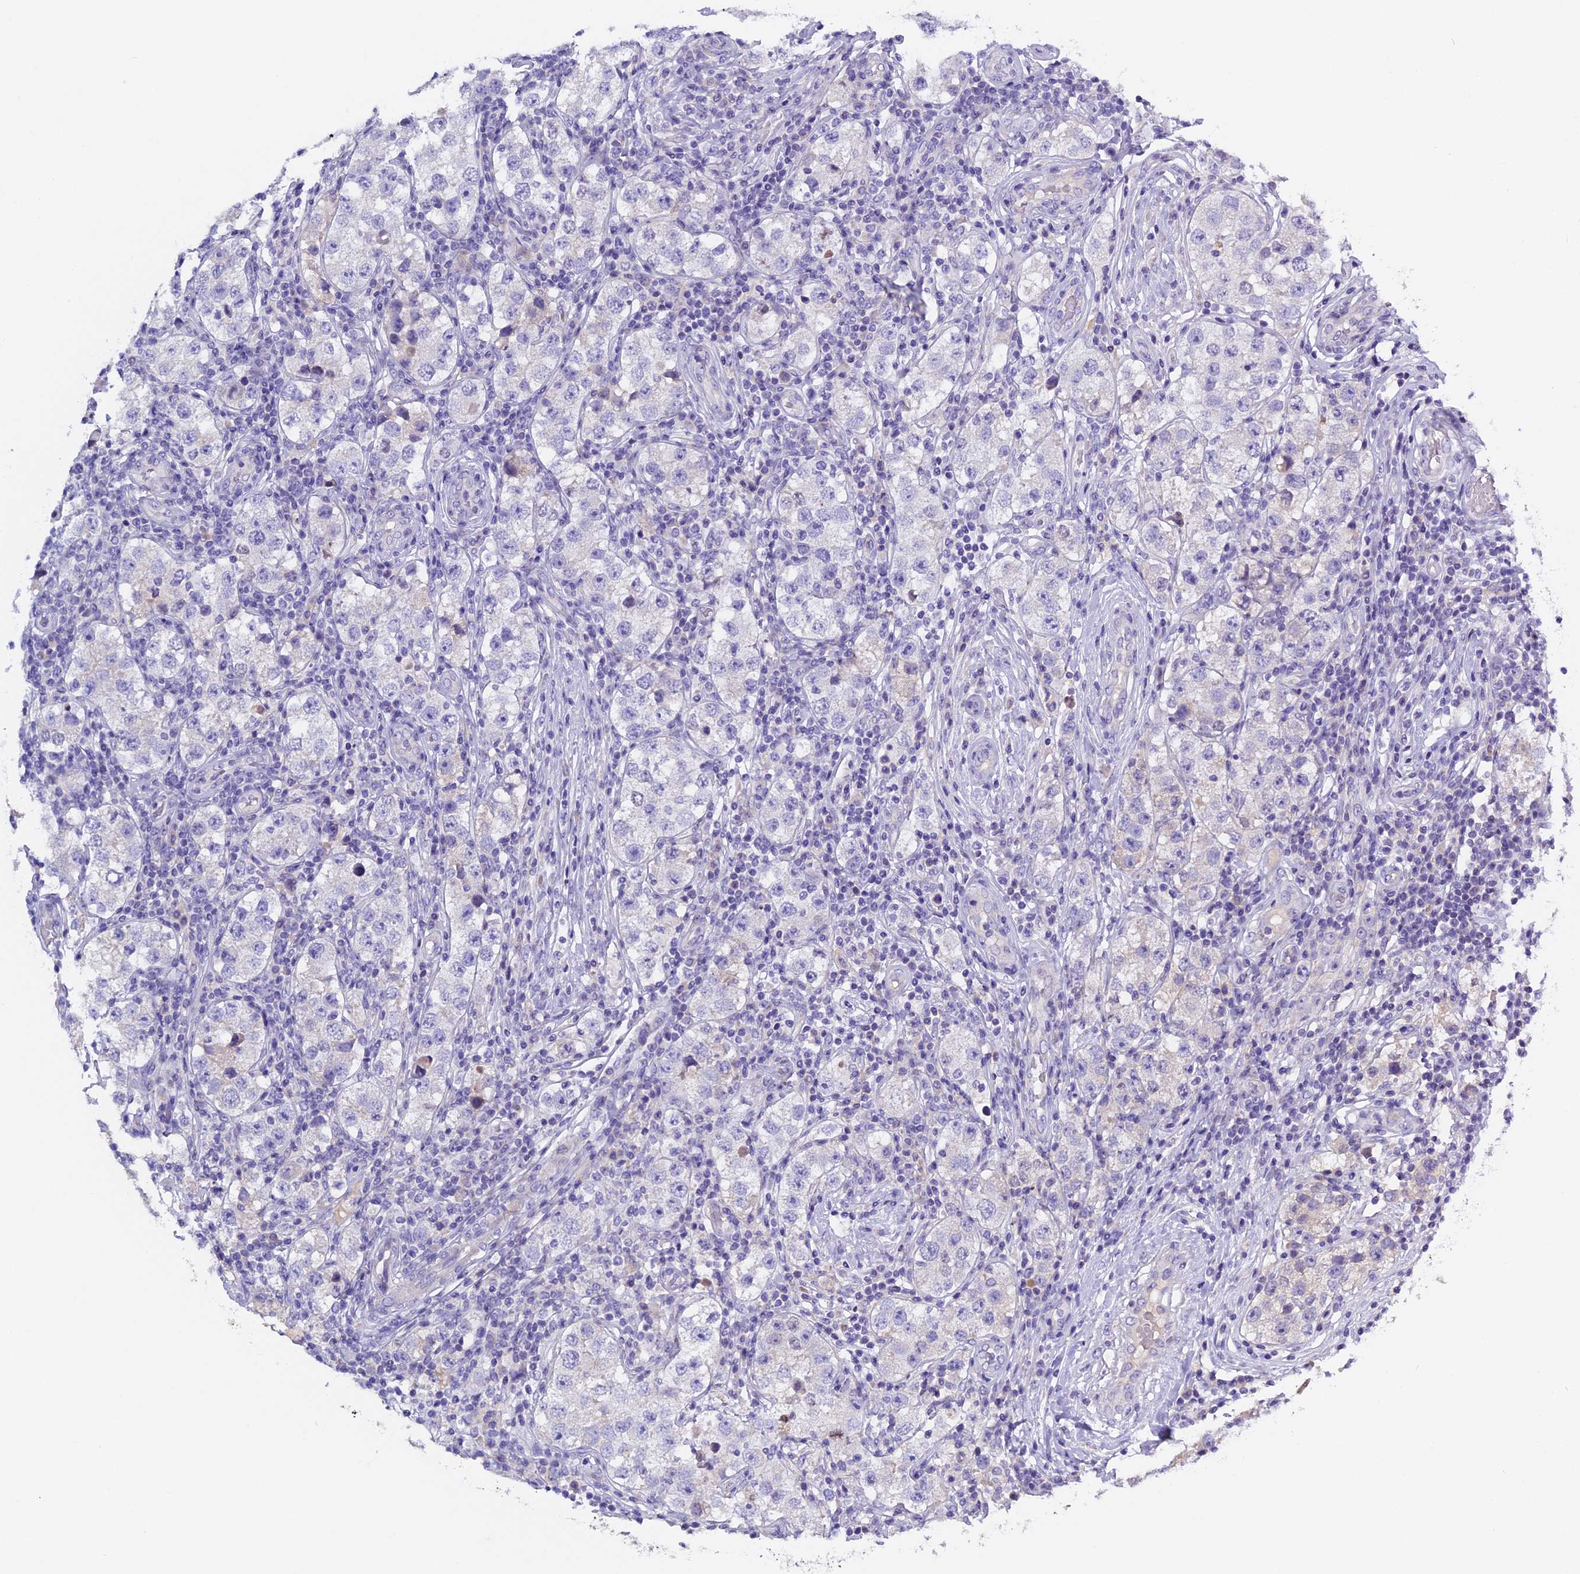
{"staining": {"intensity": "negative", "quantity": "none", "location": "none"}, "tissue": "testis cancer", "cell_type": "Tumor cells", "image_type": "cancer", "snomed": [{"axis": "morphology", "description": "Seminoma, NOS"}, {"axis": "topography", "description": "Testis"}], "caption": "Tumor cells show no significant positivity in testis cancer (seminoma).", "gene": "RTTN", "patient": {"sex": "male", "age": 34}}